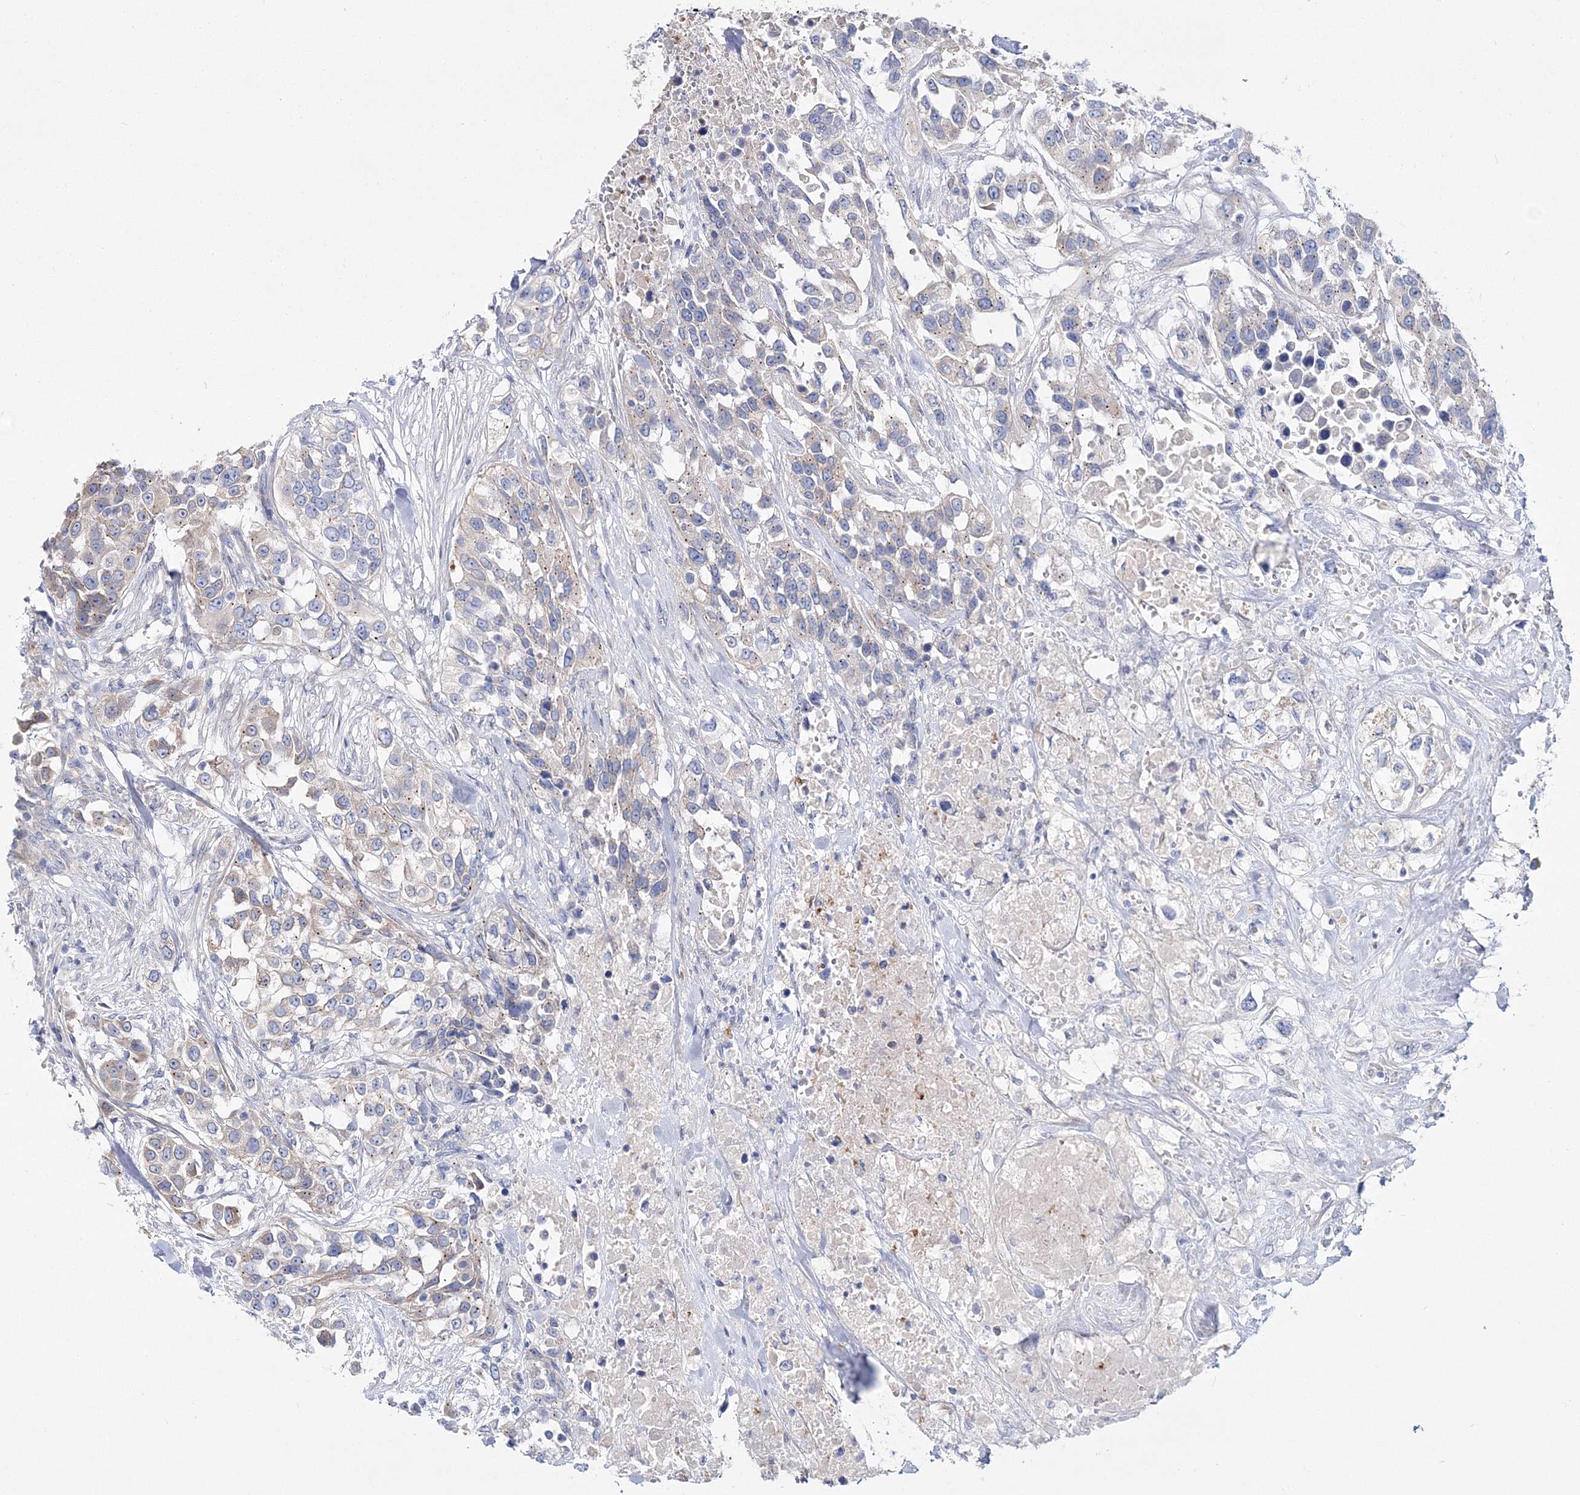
{"staining": {"intensity": "weak", "quantity": "<25%", "location": "cytoplasmic/membranous"}, "tissue": "urothelial cancer", "cell_type": "Tumor cells", "image_type": "cancer", "snomed": [{"axis": "morphology", "description": "Urothelial carcinoma, High grade"}, {"axis": "topography", "description": "Urinary bladder"}], "caption": "An immunohistochemistry (IHC) micrograph of urothelial cancer is shown. There is no staining in tumor cells of urothelial cancer.", "gene": "ARHGAP32", "patient": {"sex": "female", "age": 80}}